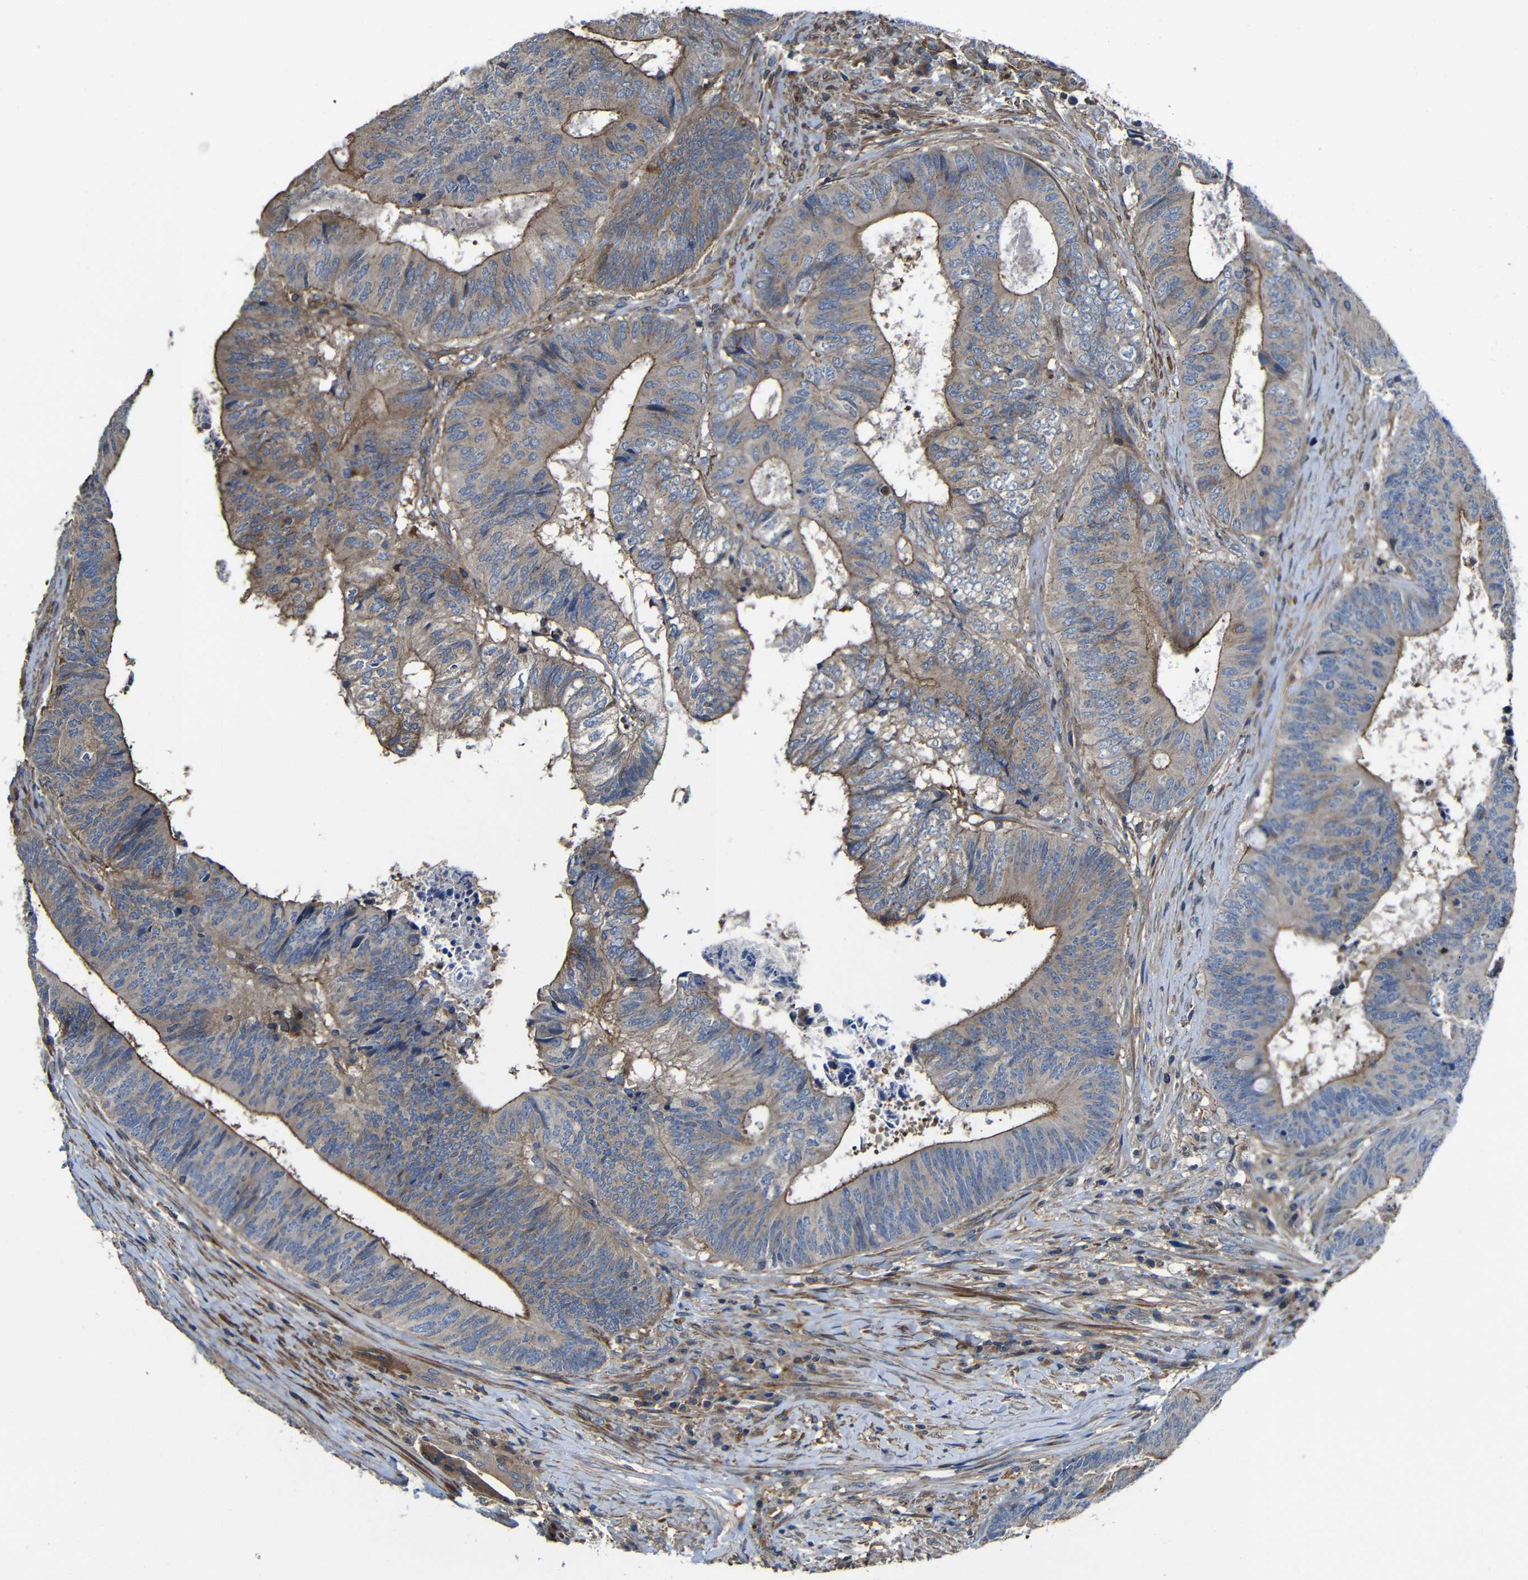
{"staining": {"intensity": "moderate", "quantity": ">75%", "location": "cytoplasmic/membranous"}, "tissue": "colorectal cancer", "cell_type": "Tumor cells", "image_type": "cancer", "snomed": [{"axis": "morphology", "description": "Adenocarcinoma, NOS"}, {"axis": "topography", "description": "Rectum"}], "caption": "Colorectal cancer was stained to show a protein in brown. There is medium levels of moderate cytoplasmic/membranous positivity in about >75% of tumor cells.", "gene": "GDI1", "patient": {"sex": "male", "age": 72}}